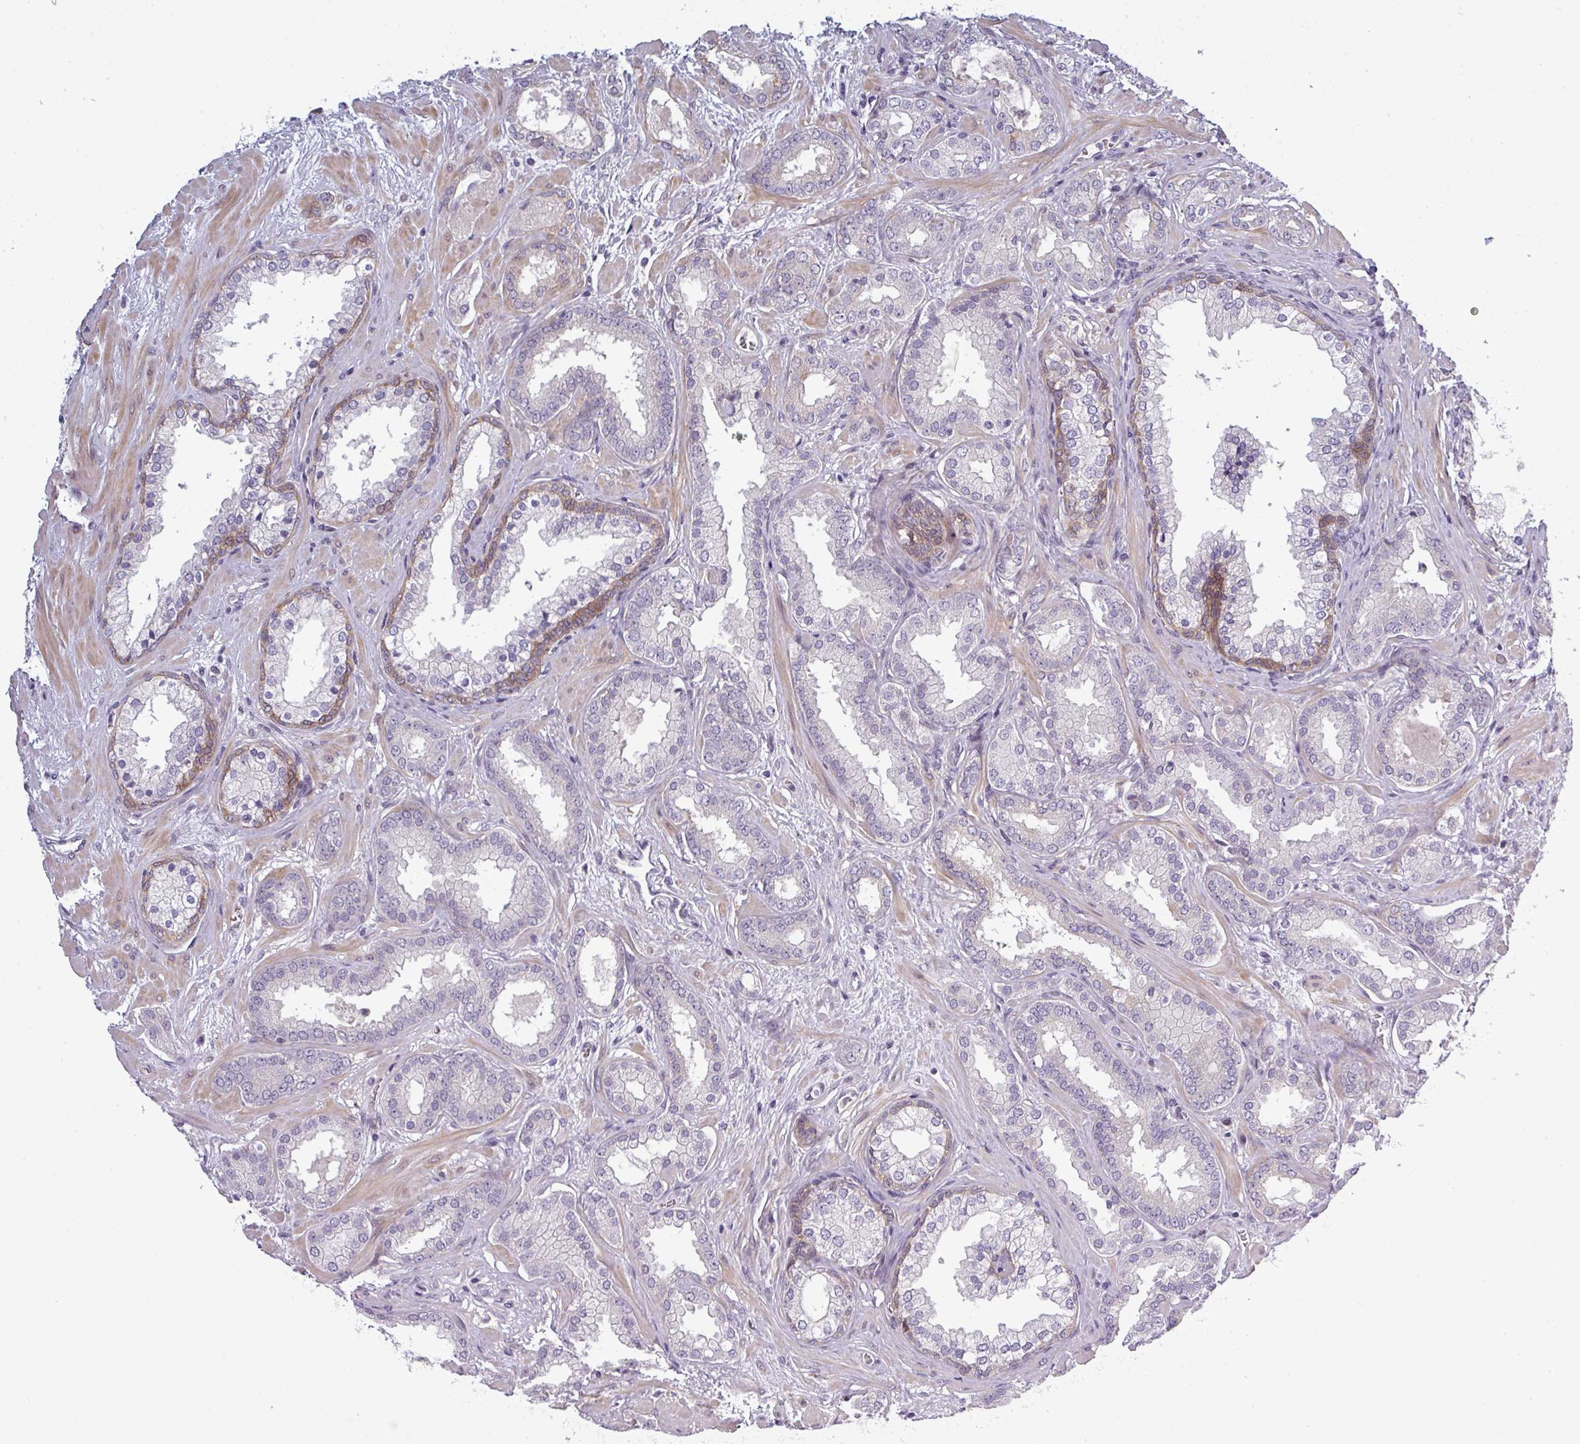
{"staining": {"intensity": "negative", "quantity": "none", "location": "none"}, "tissue": "prostate cancer", "cell_type": "Tumor cells", "image_type": "cancer", "snomed": [{"axis": "morphology", "description": "Adenocarcinoma, High grade"}, {"axis": "topography", "description": "Prostate"}], "caption": "Photomicrograph shows no protein positivity in tumor cells of adenocarcinoma (high-grade) (prostate) tissue.", "gene": "PRAMEF12", "patient": {"sex": "male", "age": 64}}